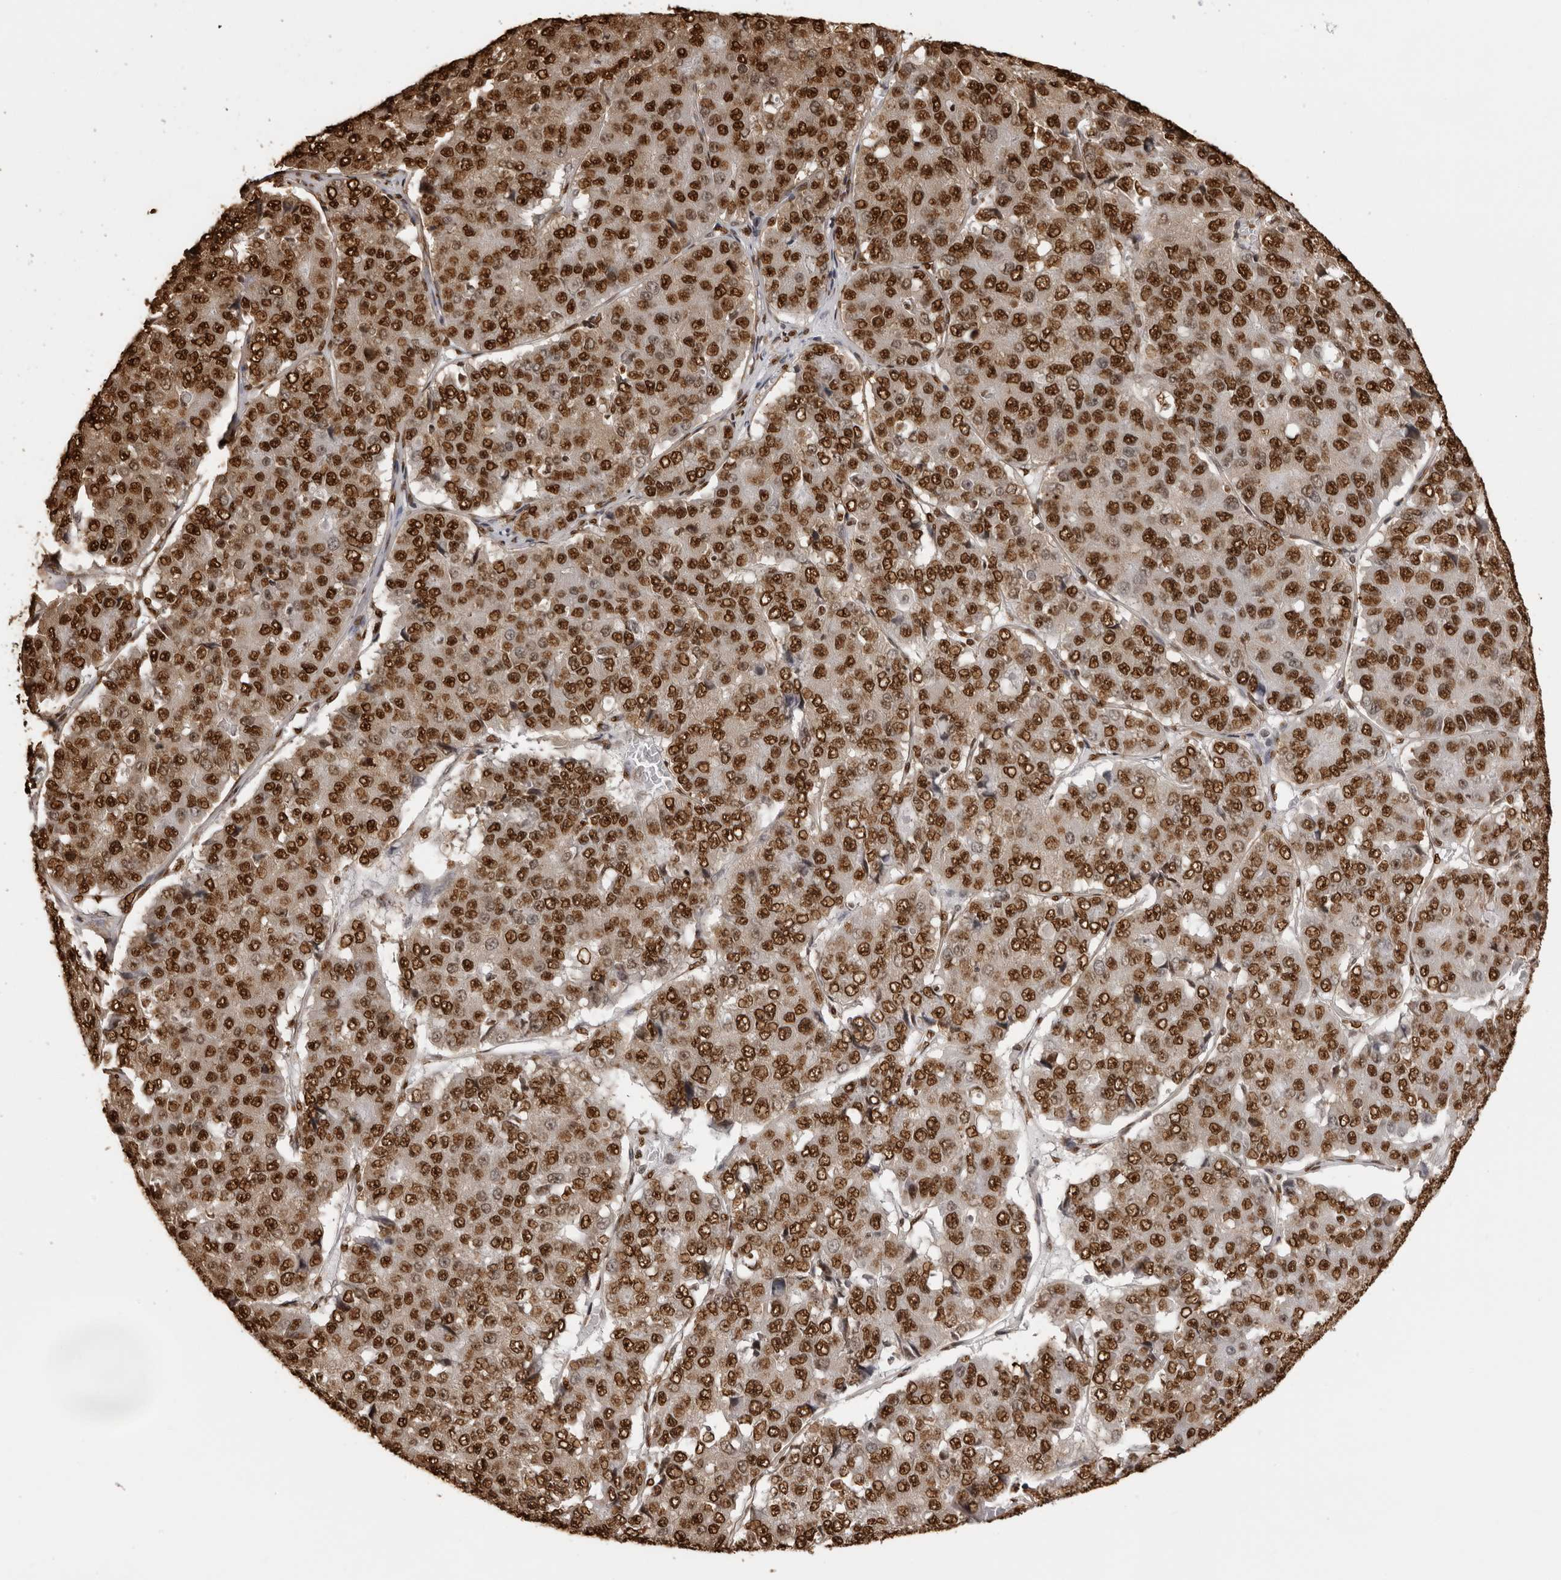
{"staining": {"intensity": "strong", "quantity": ">75%", "location": "nuclear"}, "tissue": "pancreatic cancer", "cell_type": "Tumor cells", "image_type": "cancer", "snomed": [{"axis": "morphology", "description": "Adenocarcinoma, NOS"}, {"axis": "topography", "description": "Pancreas"}], "caption": "This is a micrograph of immunohistochemistry staining of adenocarcinoma (pancreatic), which shows strong staining in the nuclear of tumor cells.", "gene": "ZFP91", "patient": {"sex": "male", "age": 50}}